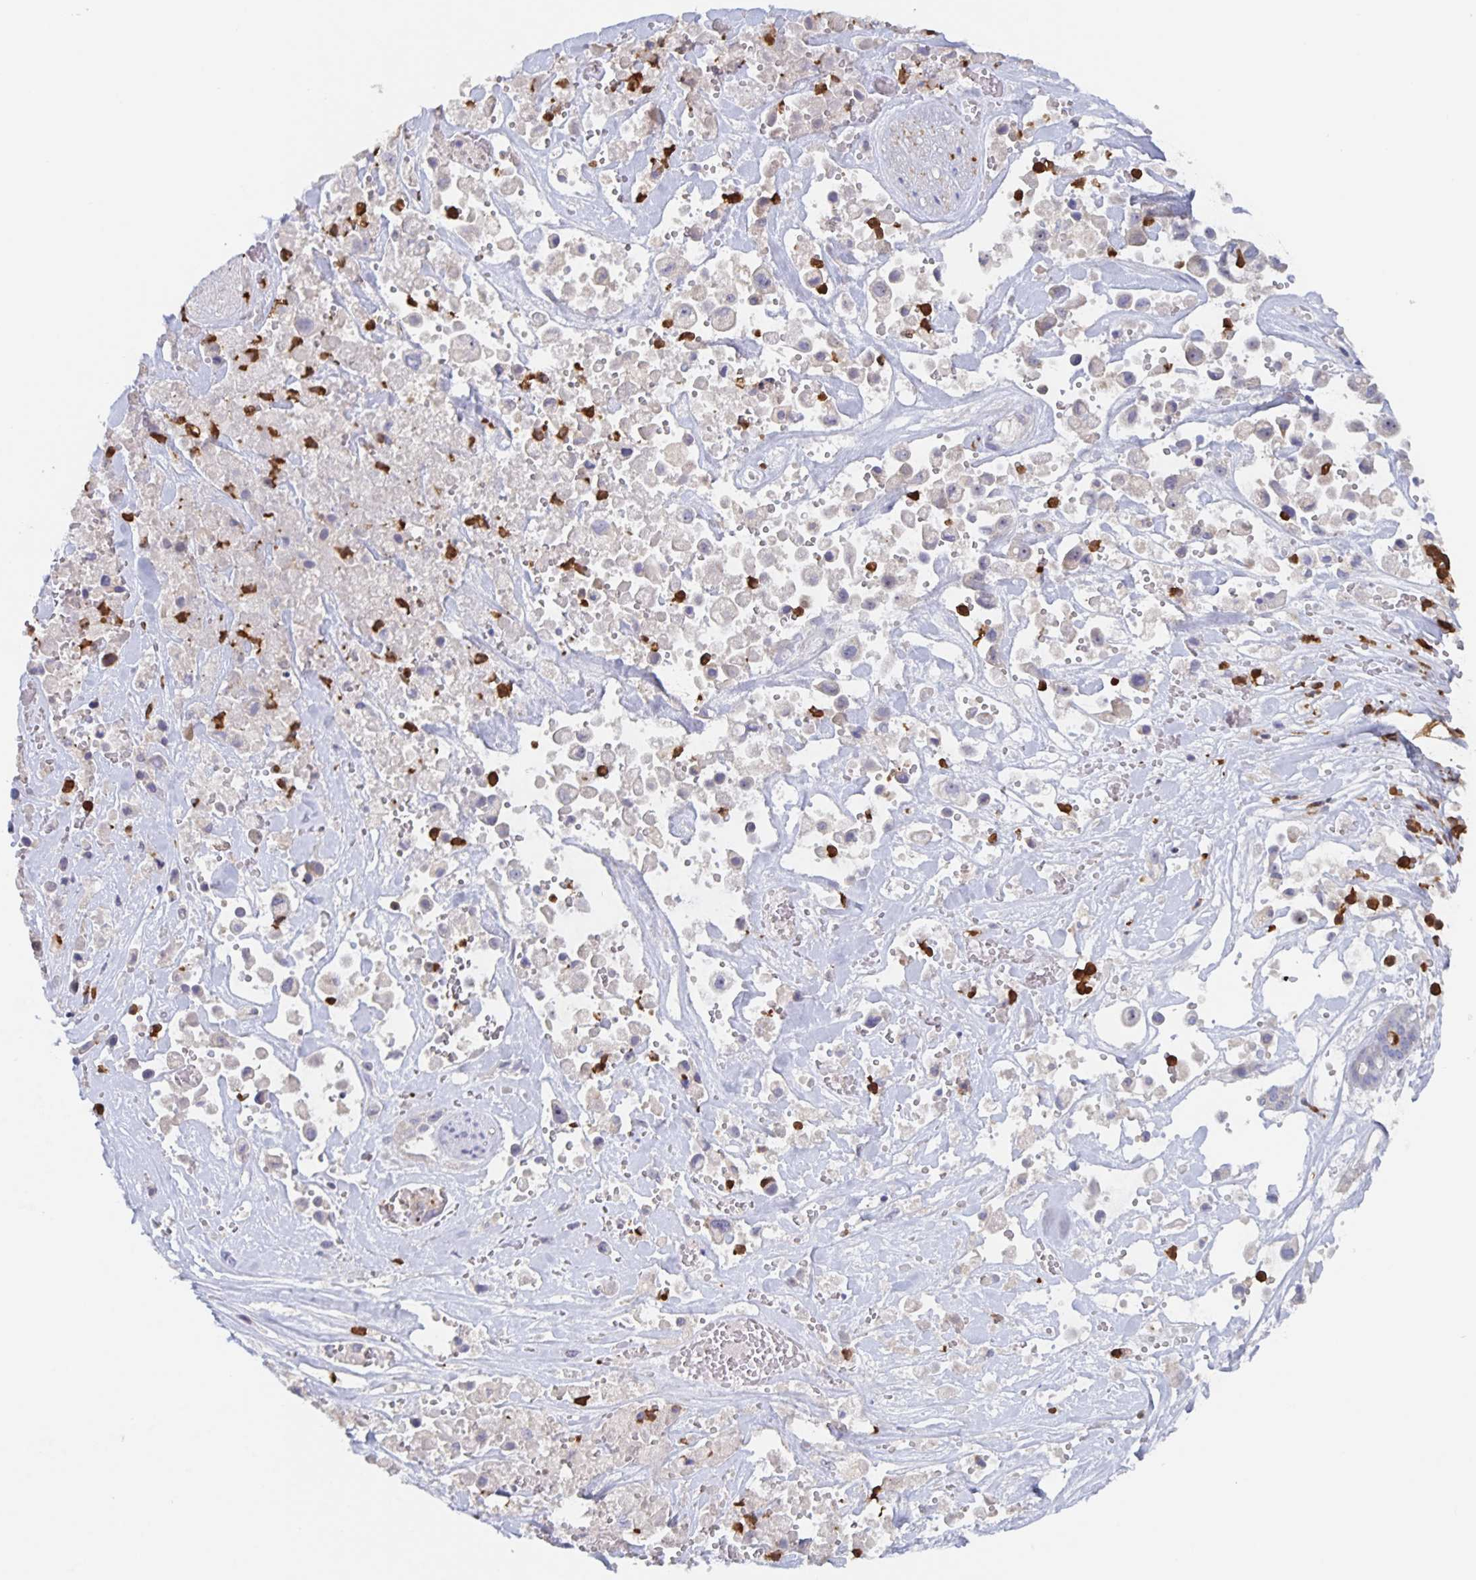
{"staining": {"intensity": "negative", "quantity": "none", "location": "none"}, "tissue": "pancreatic cancer", "cell_type": "Tumor cells", "image_type": "cancer", "snomed": [{"axis": "morphology", "description": "Adenocarcinoma, NOS"}, {"axis": "topography", "description": "Pancreas"}], "caption": "High power microscopy histopathology image of an IHC photomicrograph of pancreatic cancer (adenocarcinoma), revealing no significant staining in tumor cells. (DAB IHC with hematoxylin counter stain).", "gene": "CDC42BPG", "patient": {"sex": "male", "age": 44}}